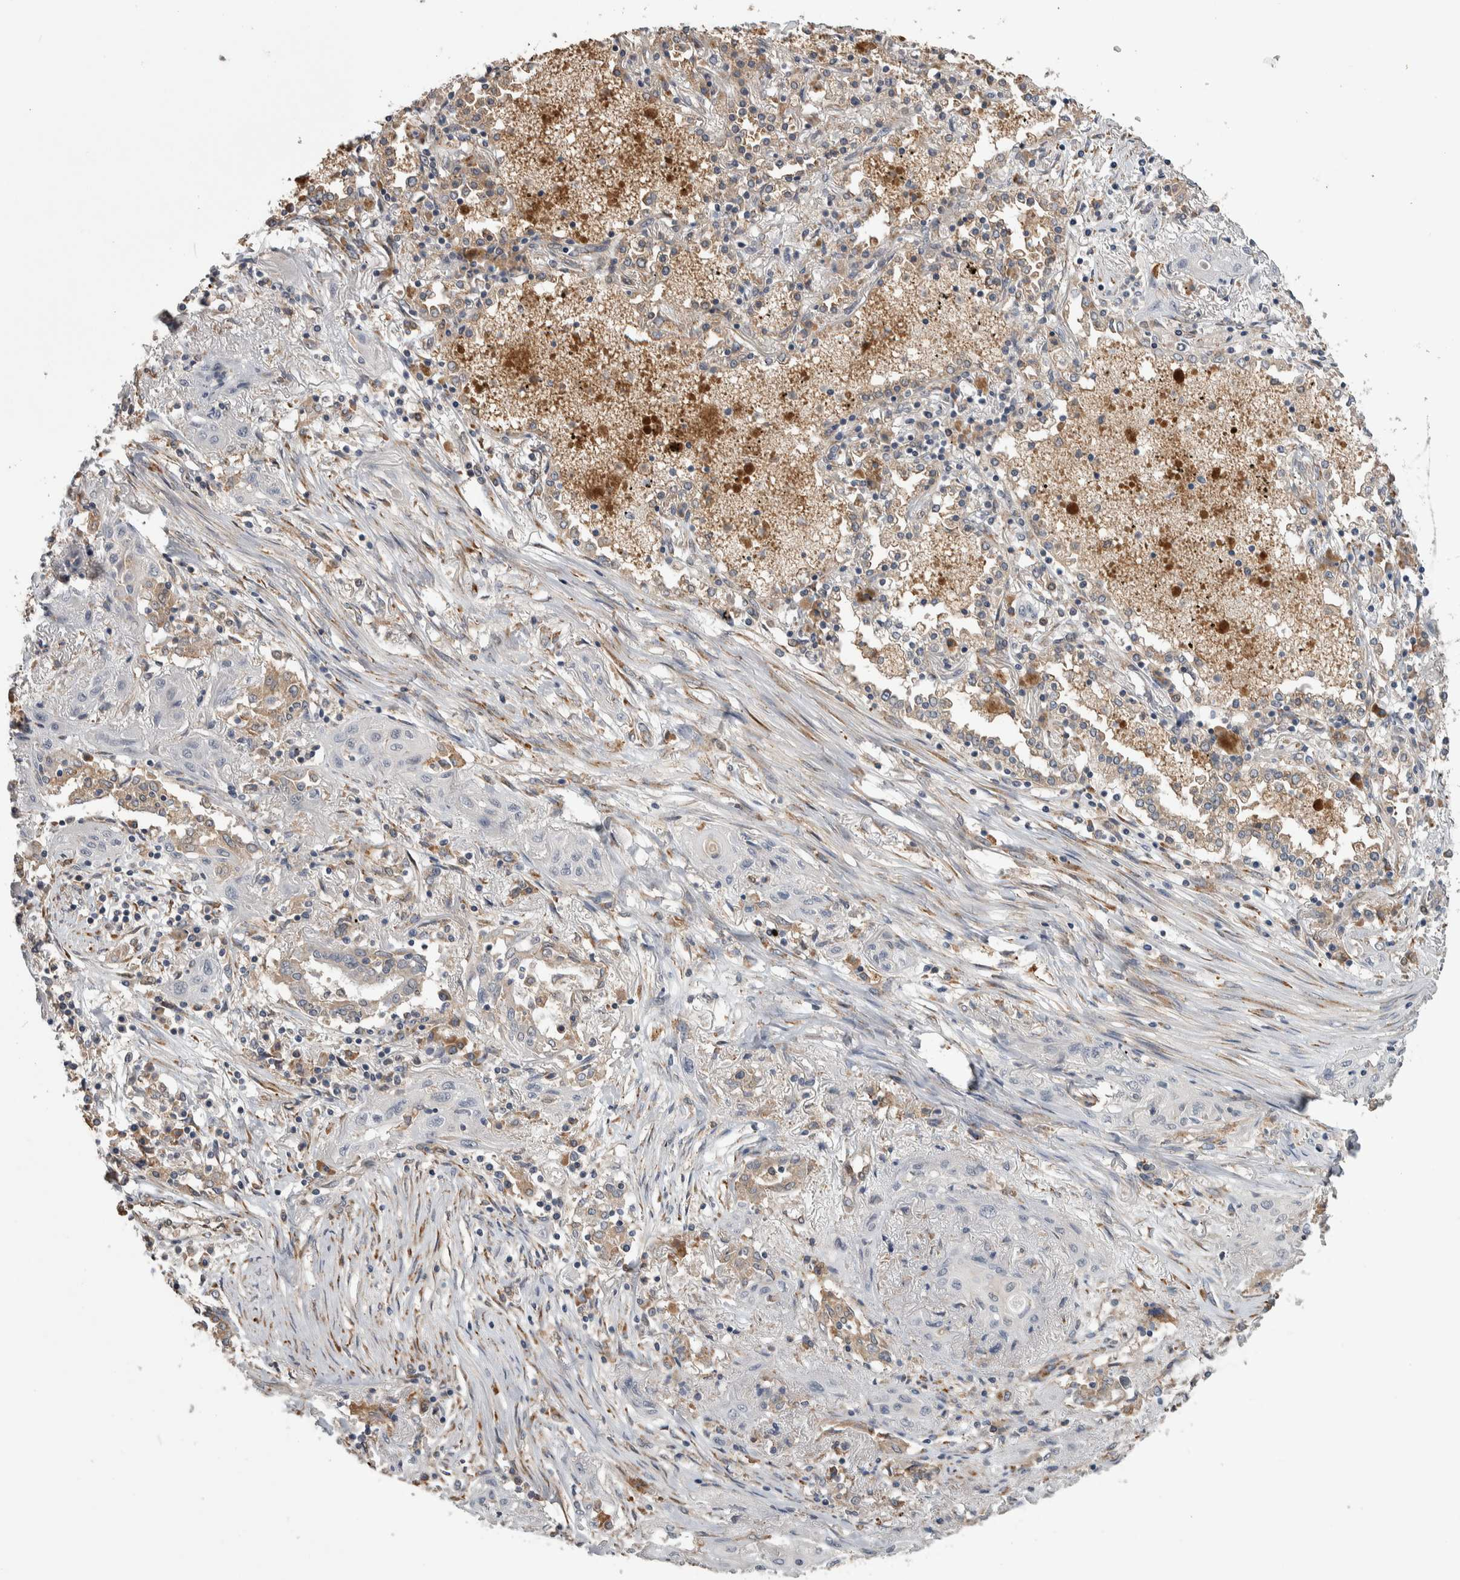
{"staining": {"intensity": "negative", "quantity": "none", "location": "none"}, "tissue": "lung cancer", "cell_type": "Tumor cells", "image_type": "cancer", "snomed": [{"axis": "morphology", "description": "Squamous cell carcinoma, NOS"}, {"axis": "topography", "description": "Lung"}], "caption": "A photomicrograph of lung squamous cell carcinoma stained for a protein exhibits no brown staining in tumor cells.", "gene": "PRDM4", "patient": {"sex": "female", "age": 47}}